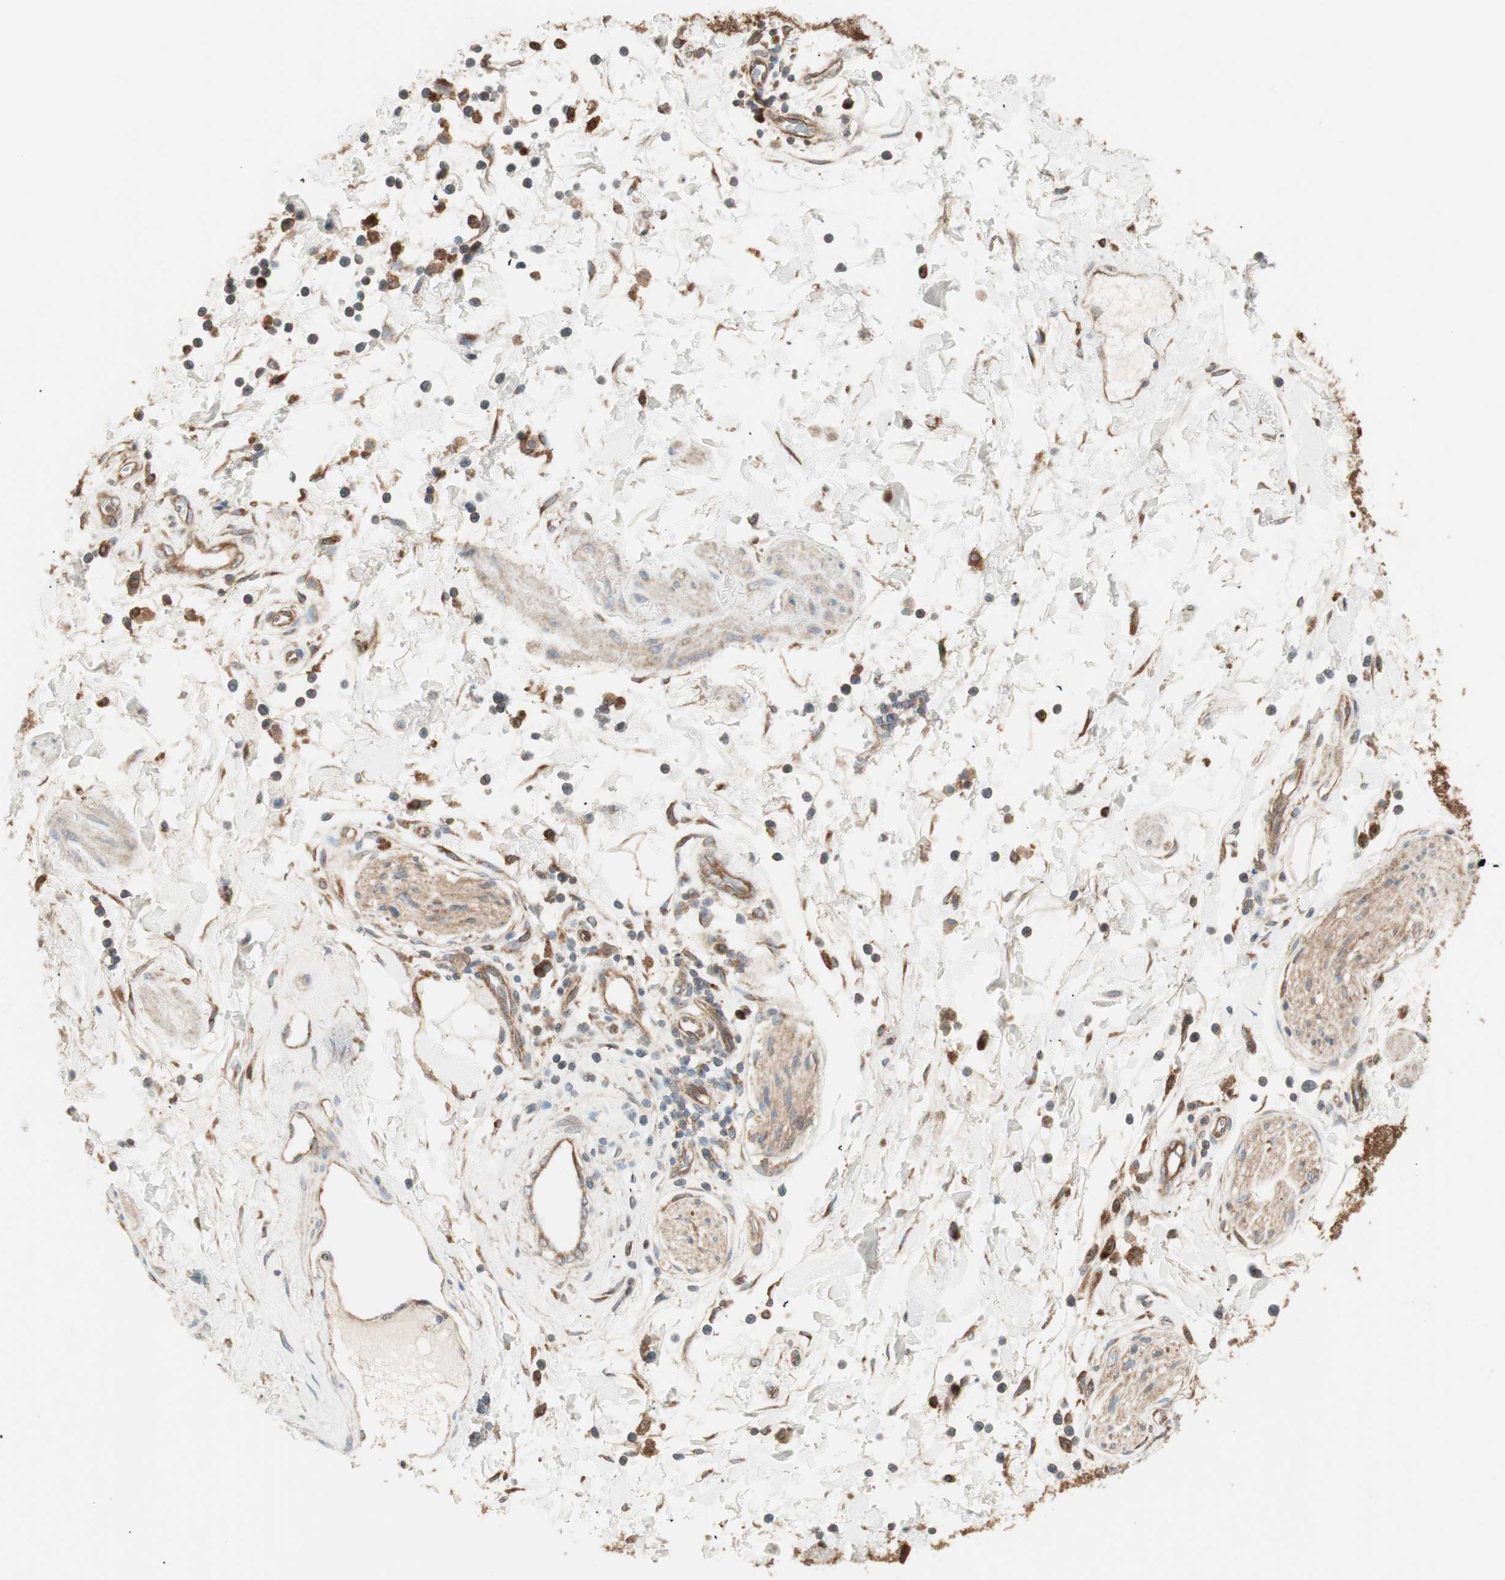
{"staining": {"intensity": "moderate", "quantity": ">75%", "location": "cytoplasmic/membranous"}, "tissue": "adipose tissue", "cell_type": "Adipocytes", "image_type": "normal", "snomed": [{"axis": "morphology", "description": "Normal tissue, NOS"}, {"axis": "topography", "description": "Soft tissue"}, {"axis": "topography", "description": "Peripheral nerve tissue"}], "caption": "IHC (DAB (3,3'-diaminobenzidine)) staining of normal human adipose tissue demonstrates moderate cytoplasmic/membranous protein staining in about >75% of adipocytes. (DAB IHC, brown staining for protein, blue staining for nuclei).", "gene": "RAB5A", "patient": {"sex": "female", "age": 71}}